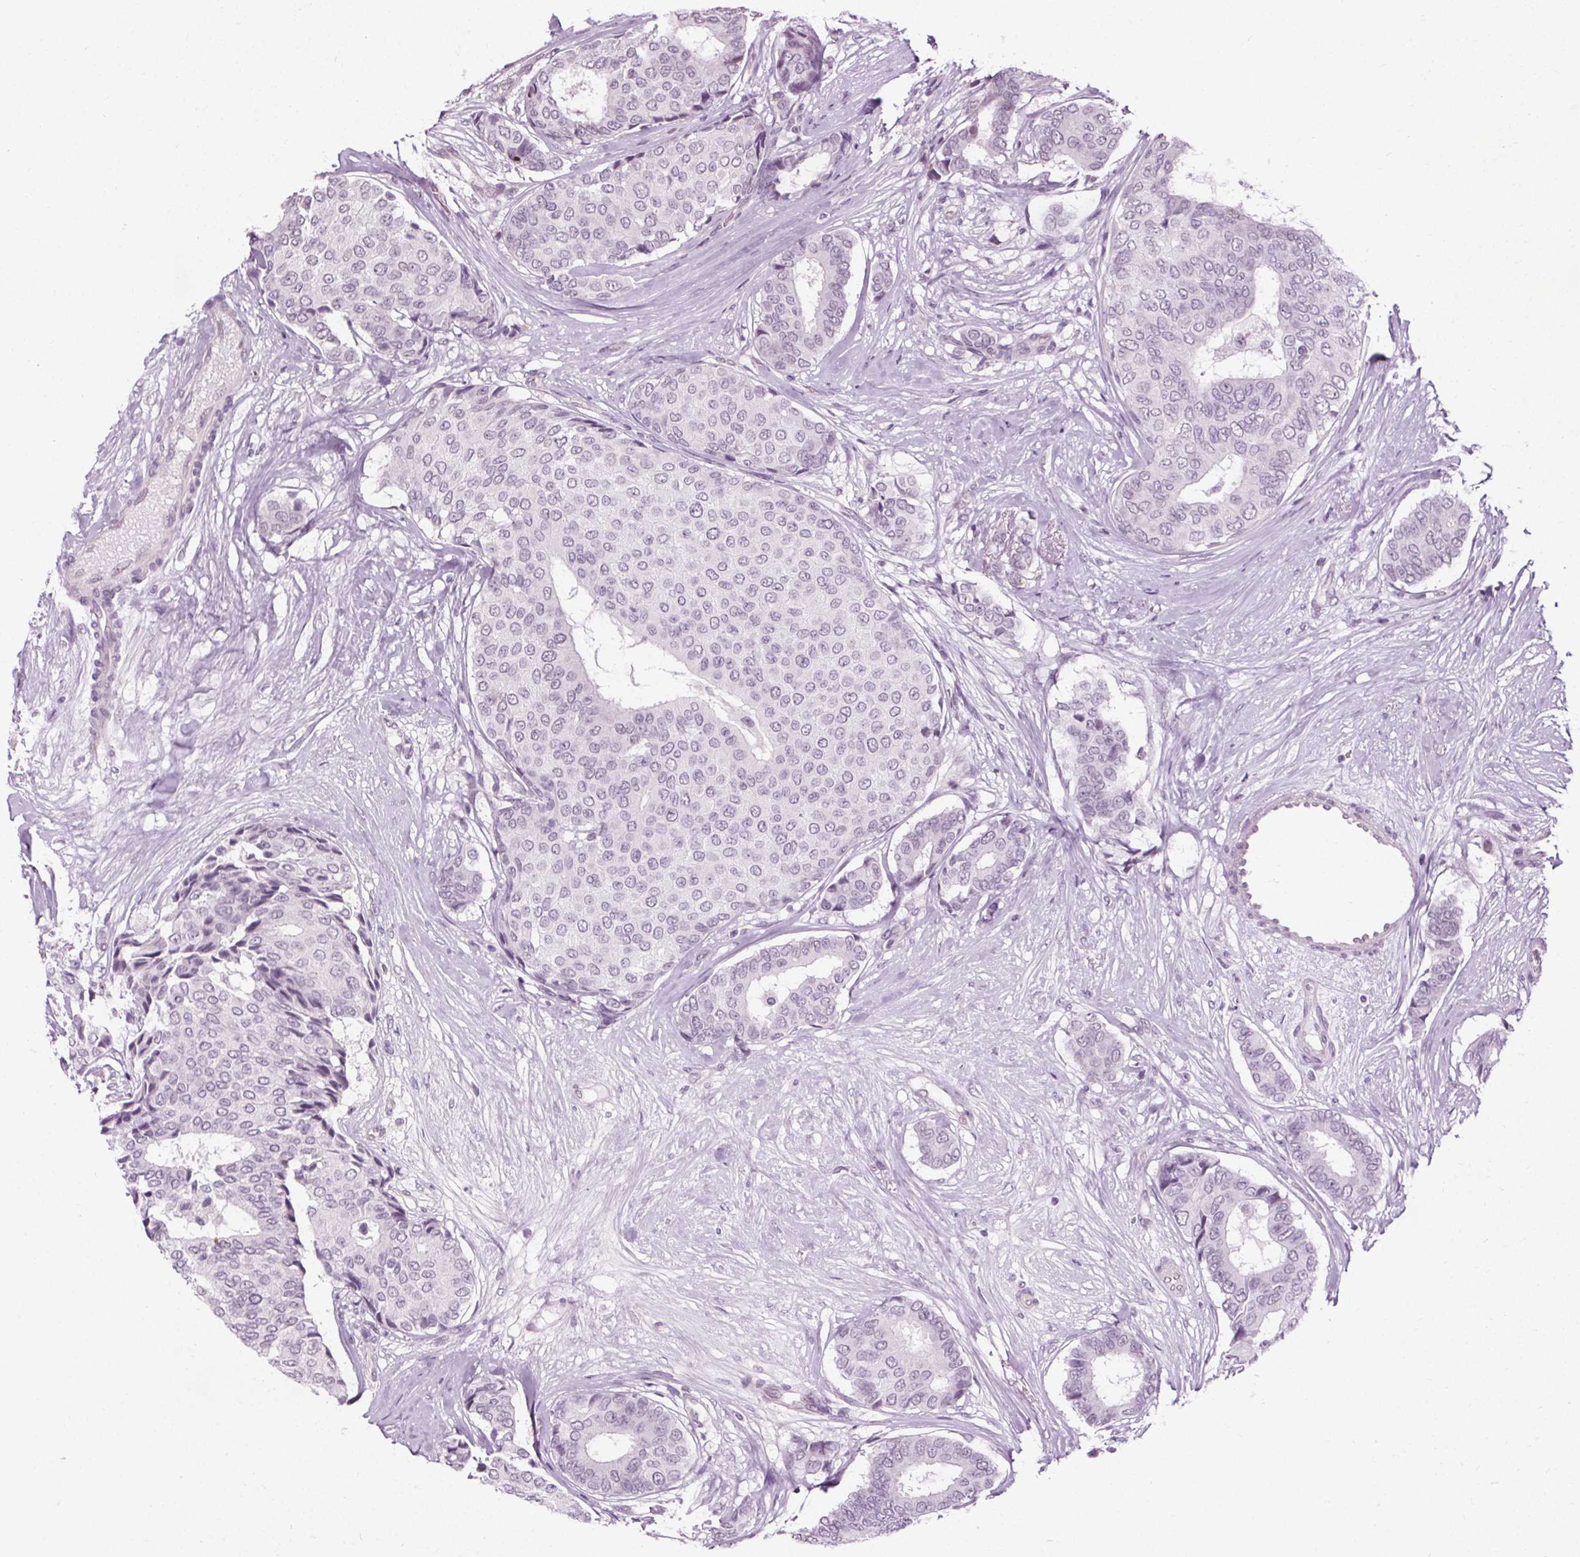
{"staining": {"intensity": "negative", "quantity": "none", "location": "none"}, "tissue": "breast cancer", "cell_type": "Tumor cells", "image_type": "cancer", "snomed": [{"axis": "morphology", "description": "Duct carcinoma"}, {"axis": "topography", "description": "Breast"}], "caption": "DAB (3,3'-diaminobenzidine) immunohistochemical staining of human breast cancer (invasive ductal carcinoma) shows no significant staining in tumor cells.", "gene": "CEBPA", "patient": {"sex": "female", "age": 75}}